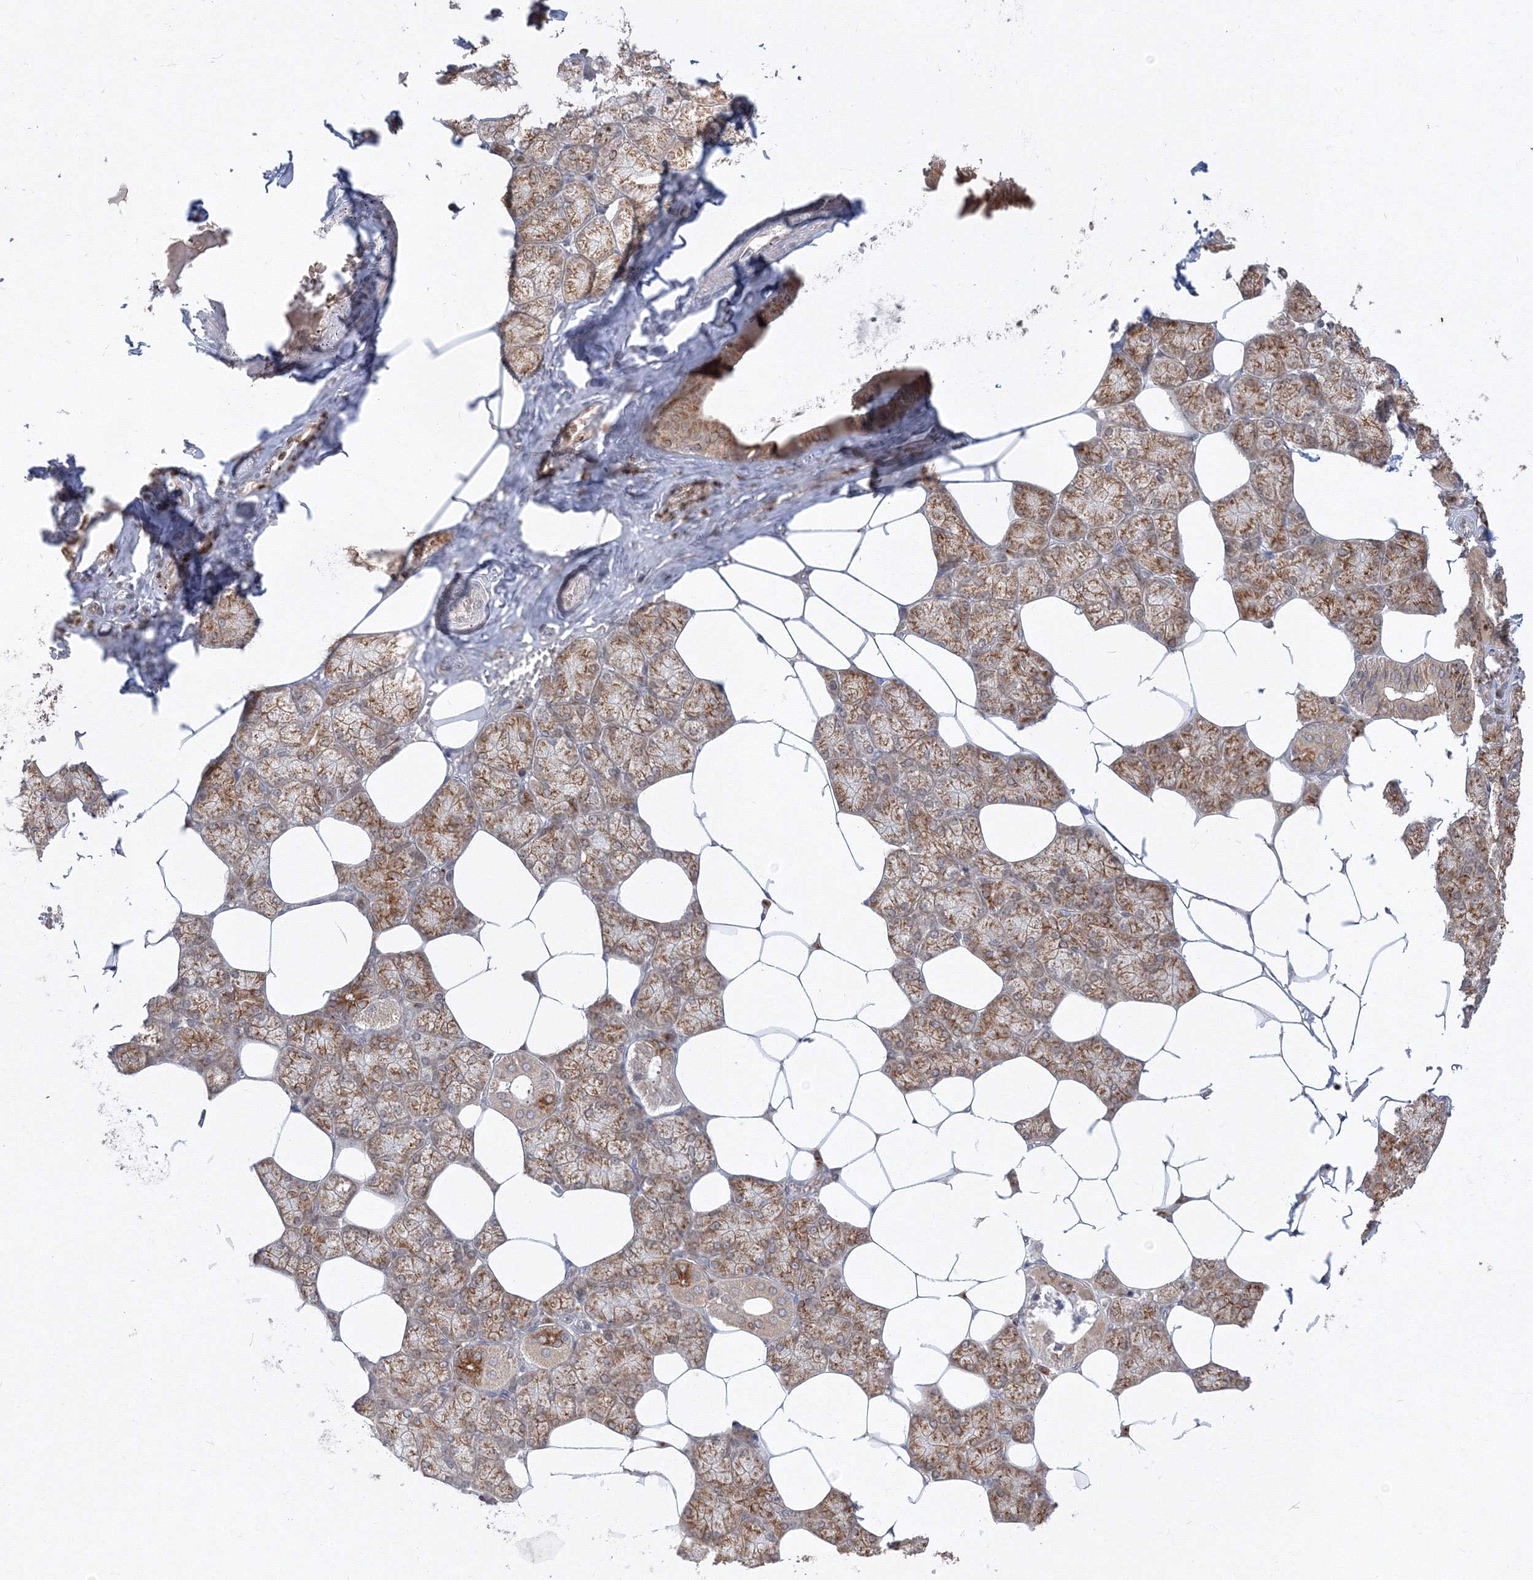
{"staining": {"intensity": "moderate", "quantity": ">75%", "location": "cytoplasmic/membranous"}, "tissue": "salivary gland", "cell_type": "Glandular cells", "image_type": "normal", "snomed": [{"axis": "morphology", "description": "Normal tissue, NOS"}, {"axis": "topography", "description": "Salivary gland"}], "caption": "Immunohistochemical staining of normal salivary gland shows >75% levels of moderate cytoplasmic/membranous protein staining in approximately >75% of glandular cells.", "gene": "TMEM50B", "patient": {"sex": "male", "age": 62}}